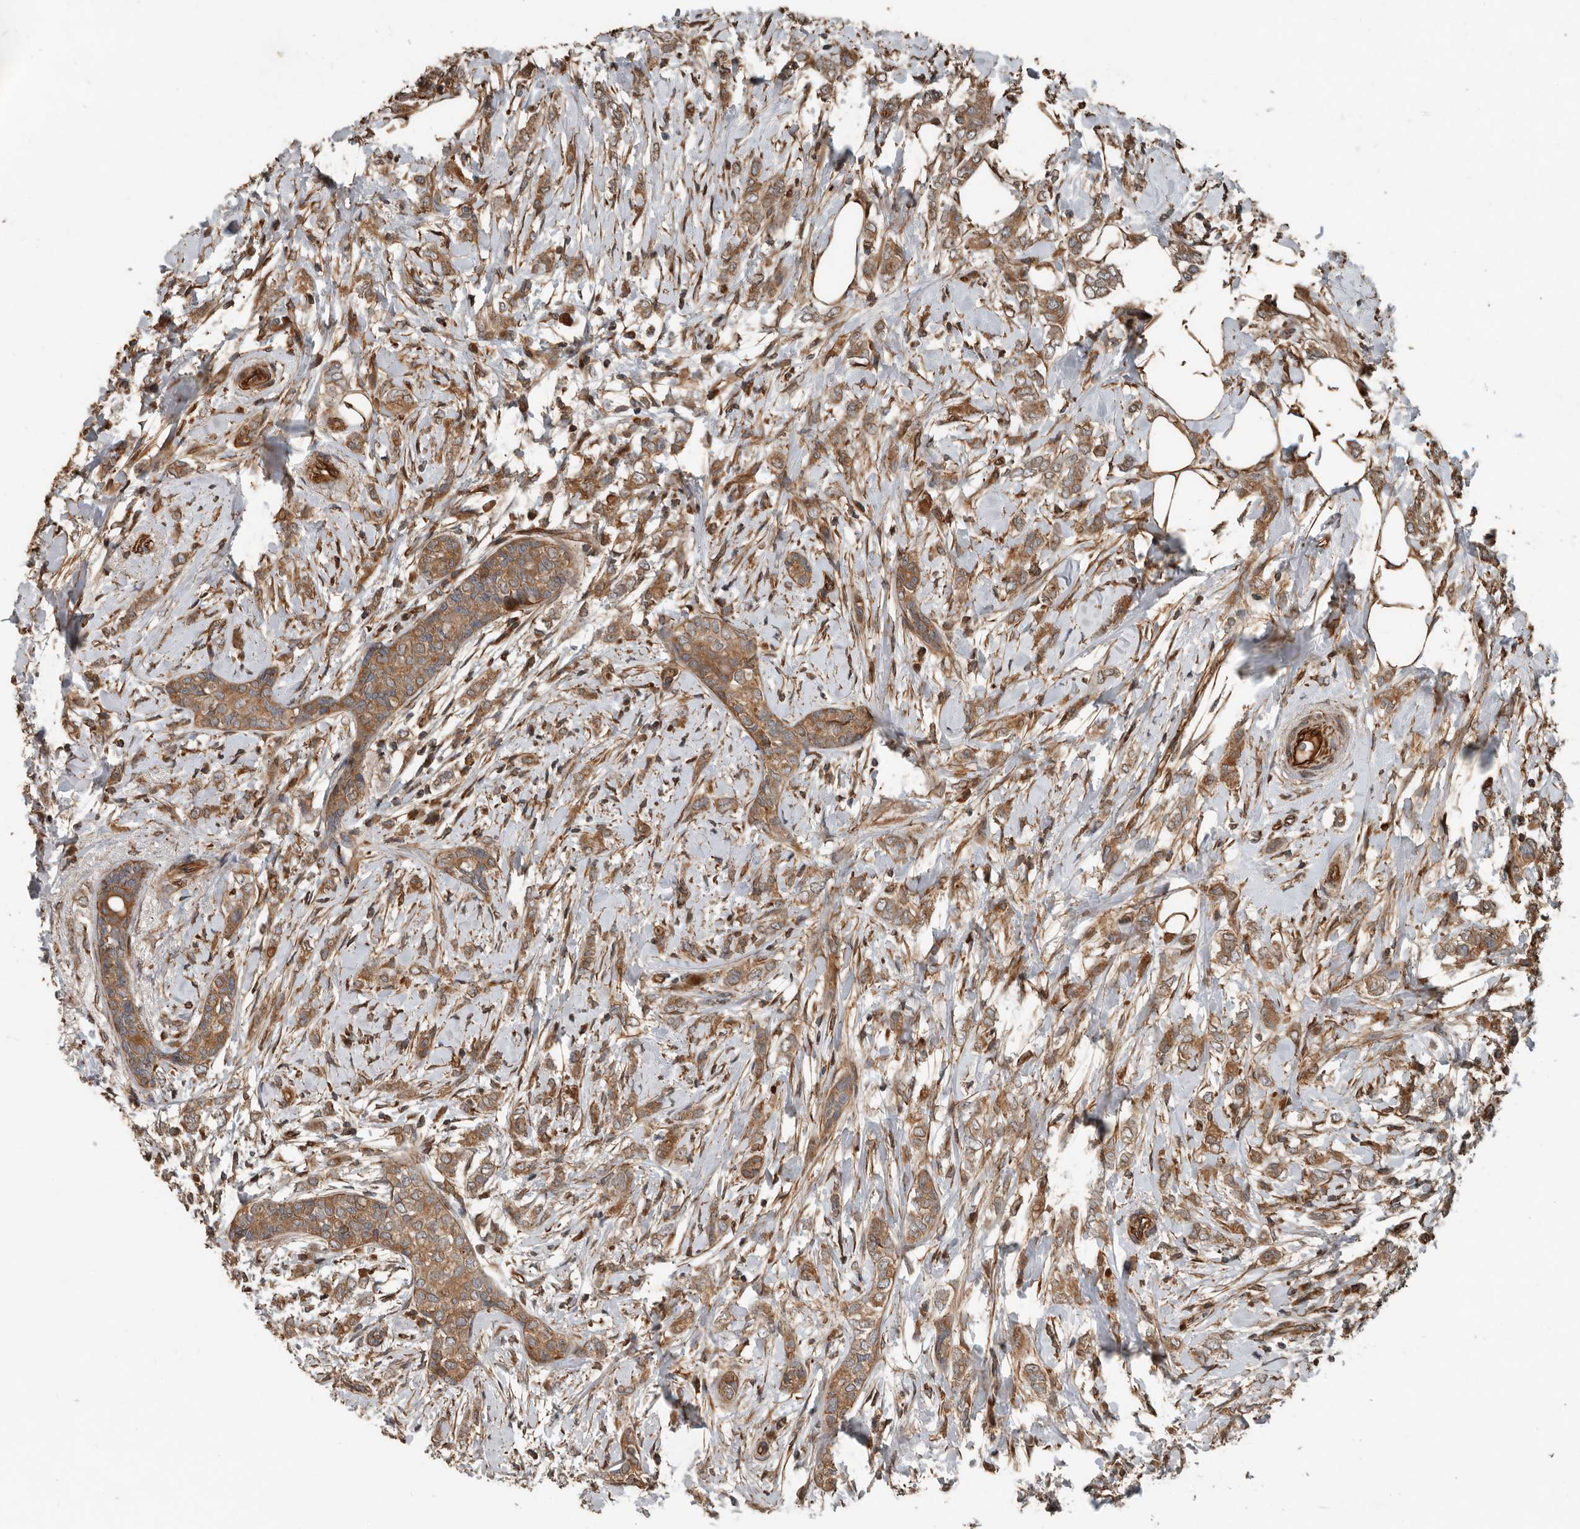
{"staining": {"intensity": "moderate", "quantity": ">75%", "location": "cytoplasmic/membranous"}, "tissue": "breast cancer", "cell_type": "Tumor cells", "image_type": "cancer", "snomed": [{"axis": "morphology", "description": "Normal tissue, NOS"}, {"axis": "morphology", "description": "Lobular carcinoma"}, {"axis": "topography", "description": "Breast"}], "caption": "Protein expression analysis of human lobular carcinoma (breast) reveals moderate cytoplasmic/membranous expression in approximately >75% of tumor cells. The protein of interest is shown in brown color, while the nuclei are stained blue.", "gene": "YOD1", "patient": {"sex": "female", "age": 47}}